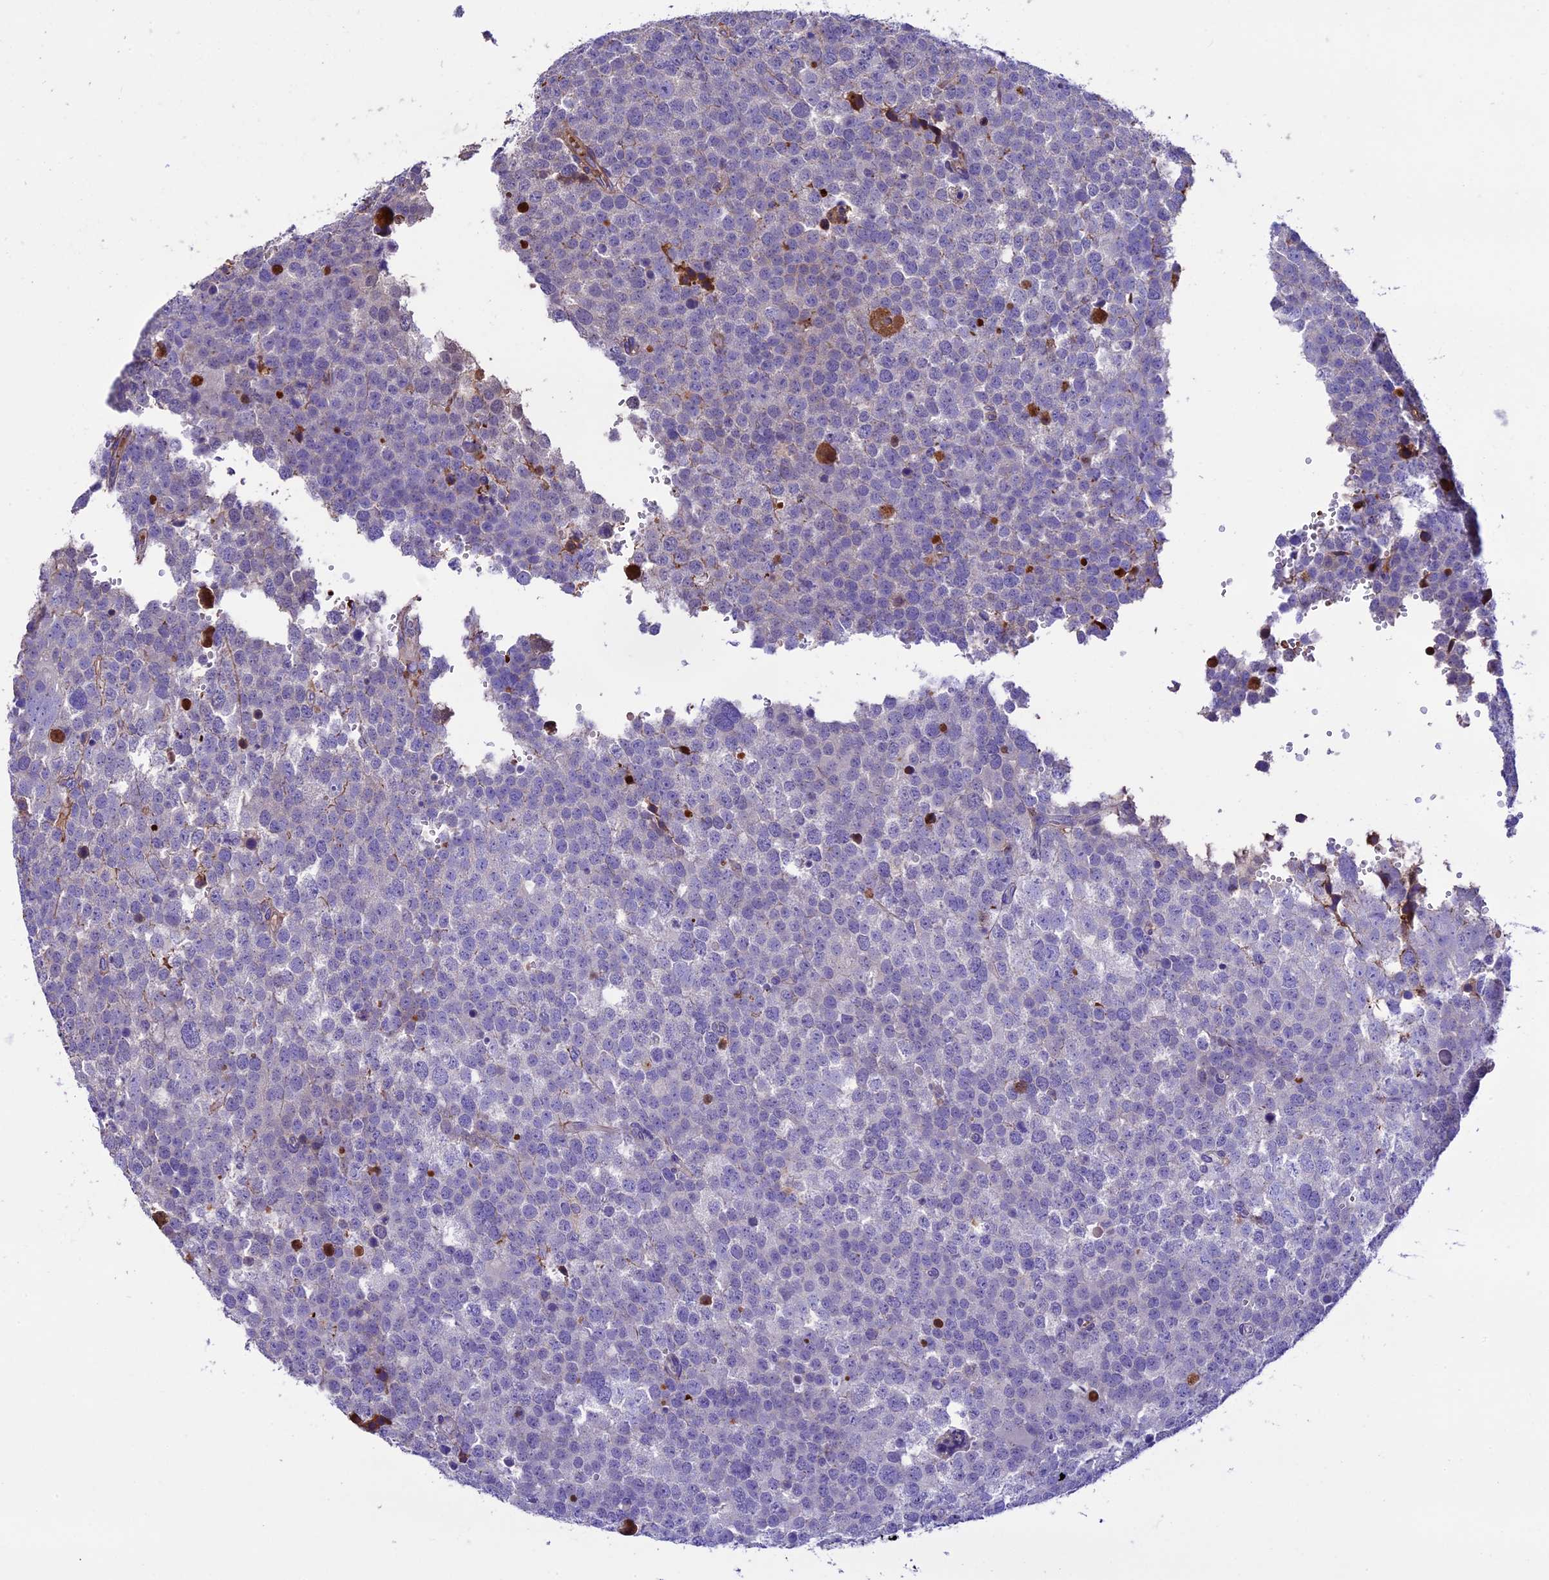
{"staining": {"intensity": "negative", "quantity": "none", "location": "none"}, "tissue": "testis cancer", "cell_type": "Tumor cells", "image_type": "cancer", "snomed": [{"axis": "morphology", "description": "Seminoma, NOS"}, {"axis": "topography", "description": "Testis"}], "caption": "Tumor cells show no significant protein expression in seminoma (testis). (Brightfield microscopy of DAB immunohistochemistry (IHC) at high magnification).", "gene": "TCP11L2", "patient": {"sex": "male", "age": 71}}